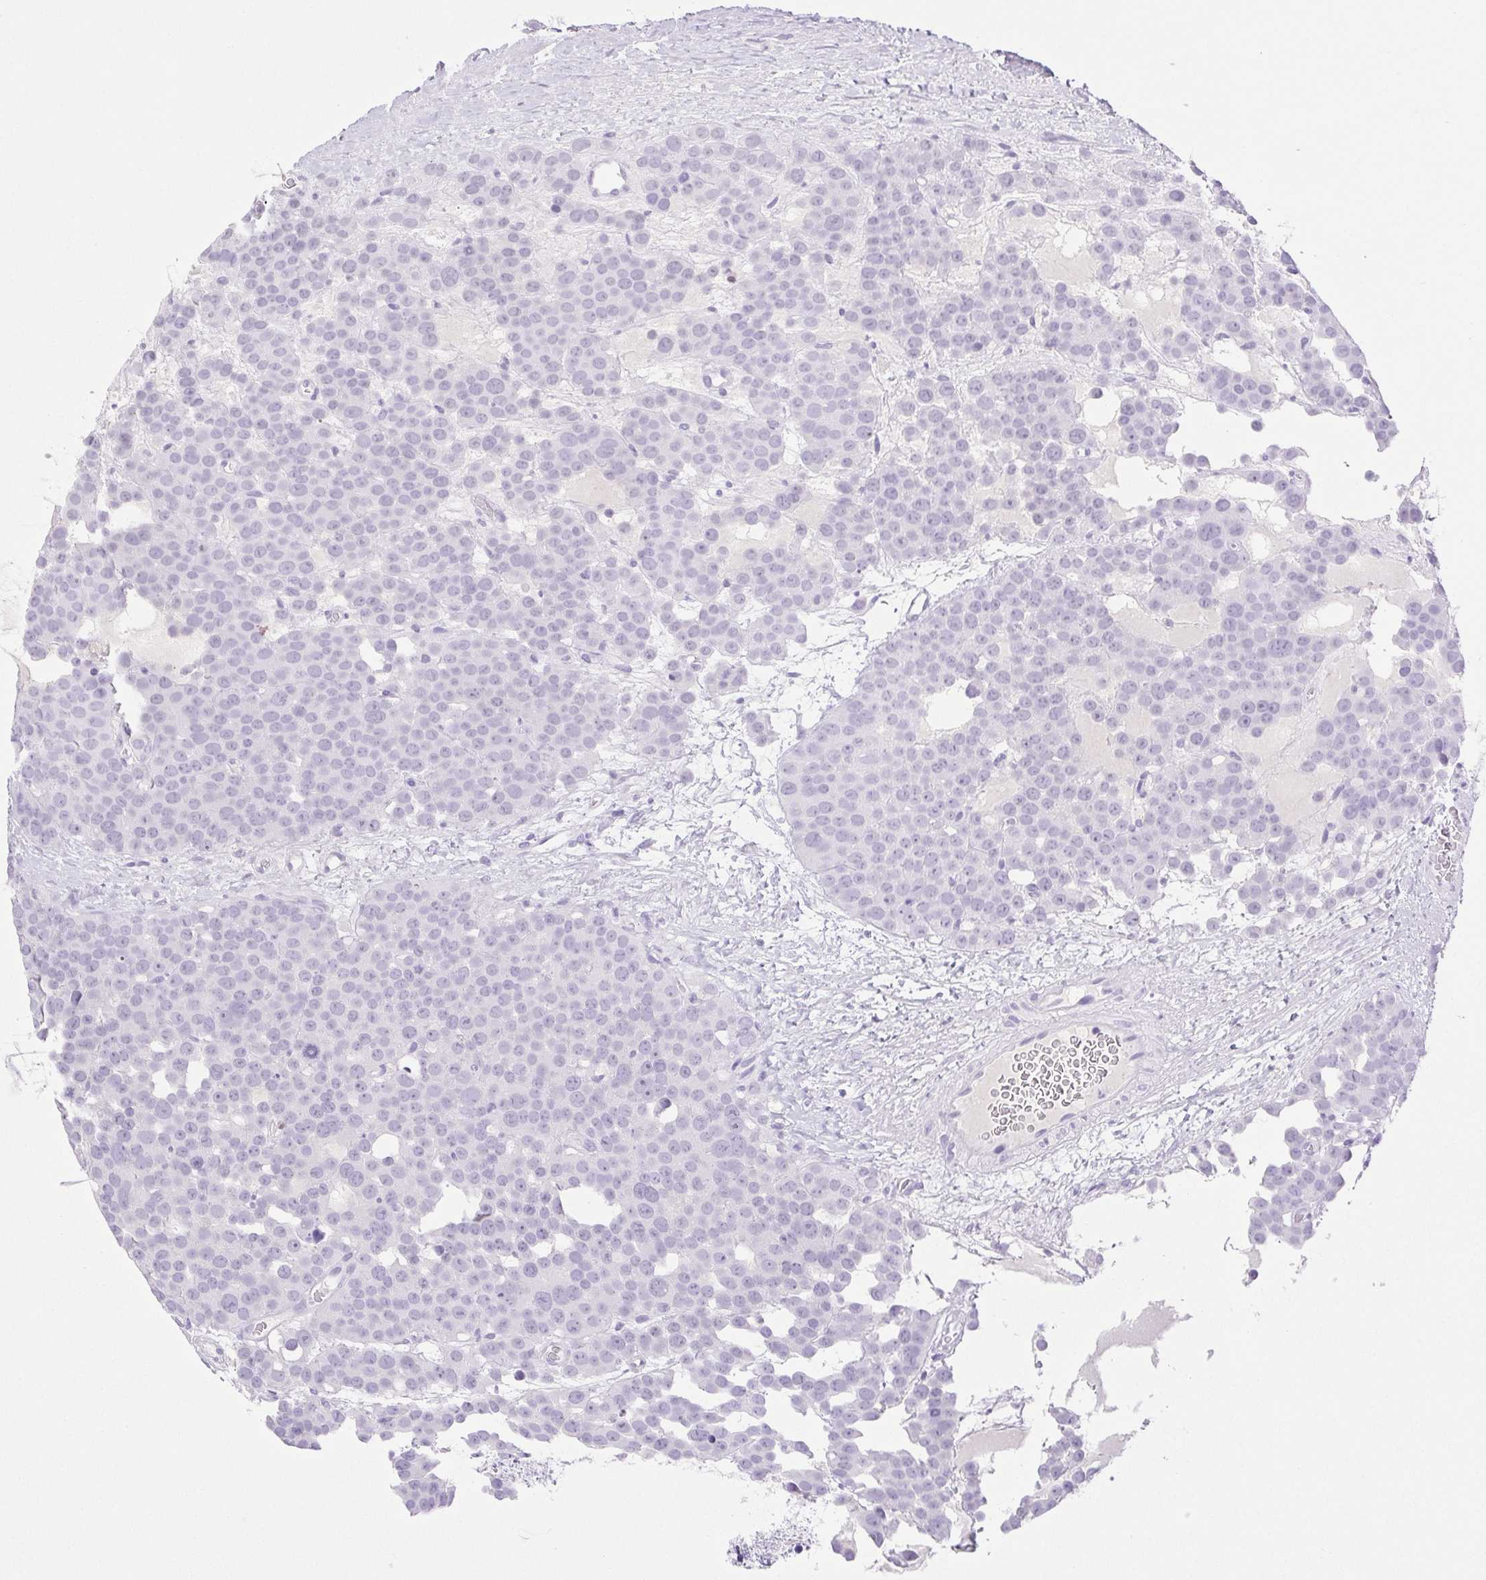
{"staining": {"intensity": "negative", "quantity": "none", "location": "none"}, "tissue": "testis cancer", "cell_type": "Tumor cells", "image_type": "cancer", "snomed": [{"axis": "morphology", "description": "Seminoma, NOS"}, {"axis": "topography", "description": "Testis"}], "caption": "Immunohistochemistry of human testis cancer (seminoma) reveals no staining in tumor cells.", "gene": "PAPPA2", "patient": {"sex": "male", "age": 71}}